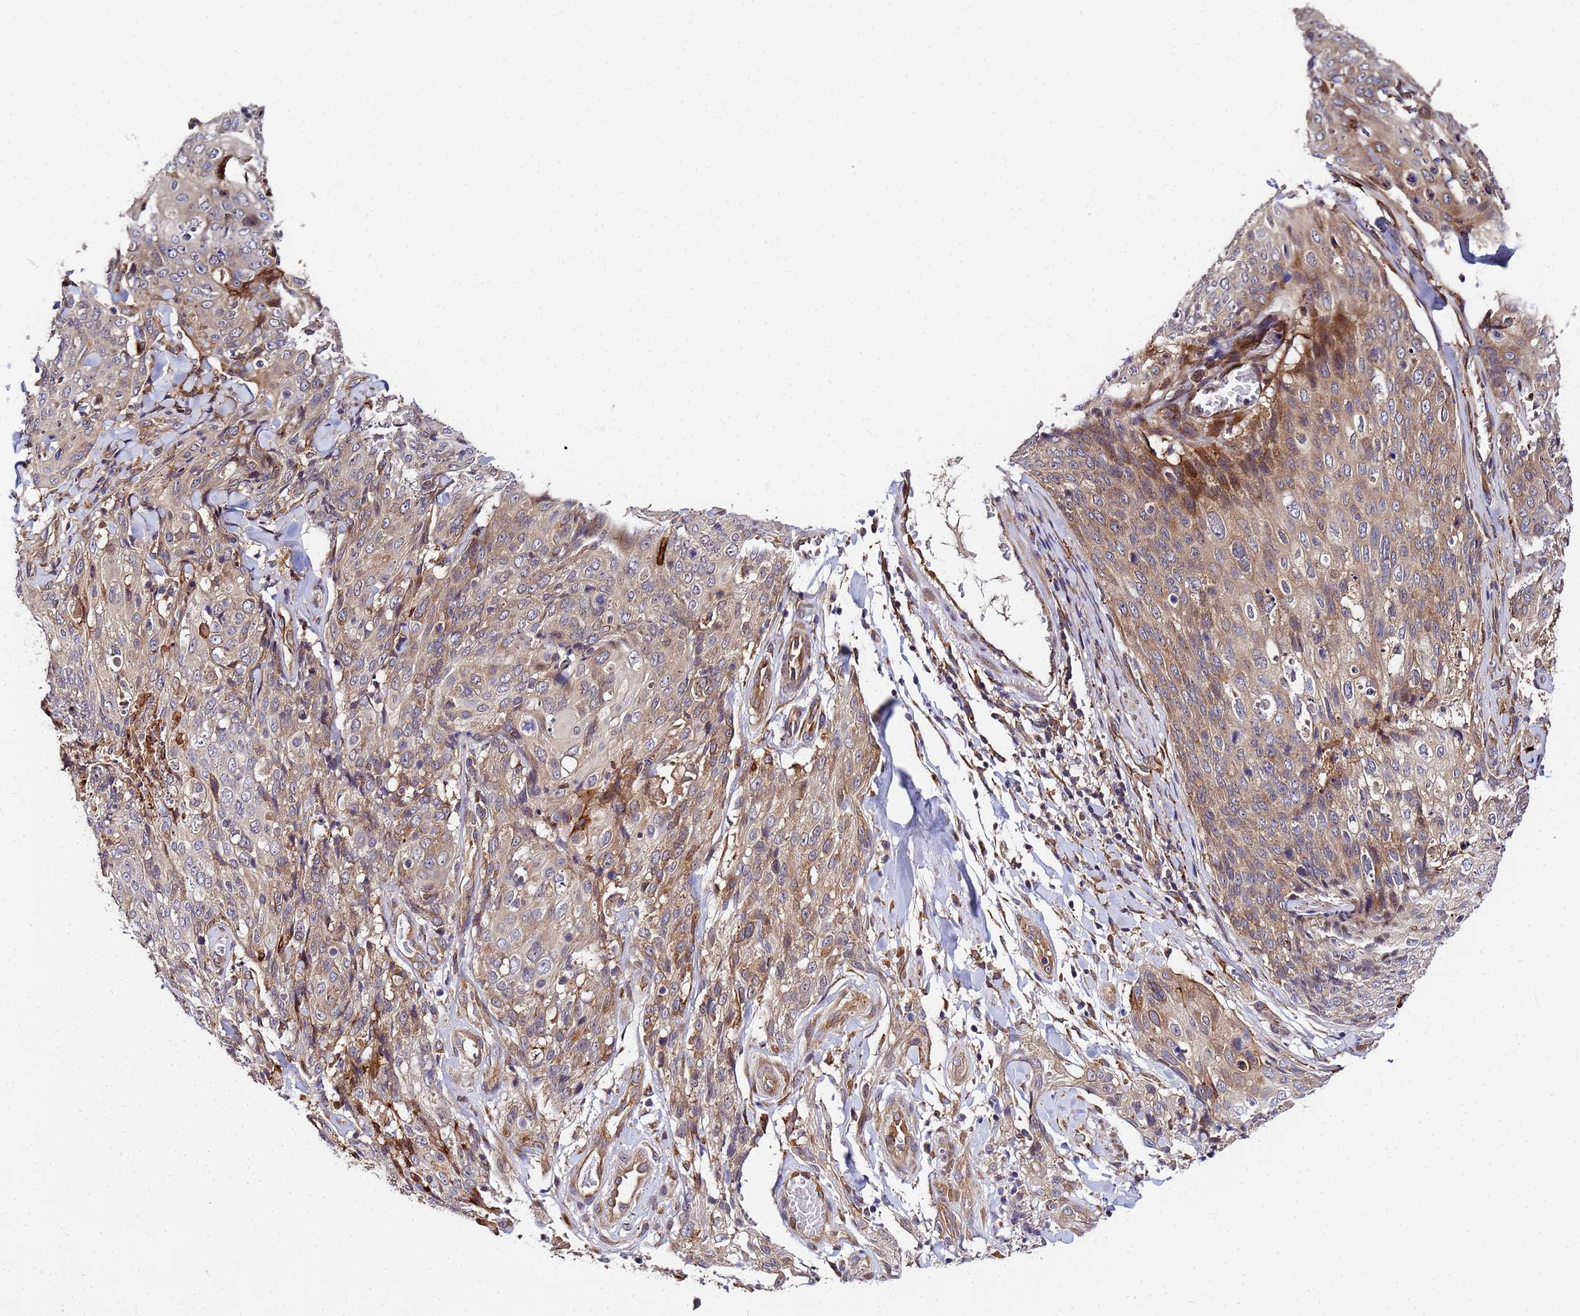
{"staining": {"intensity": "weak", "quantity": ">75%", "location": "cytoplasmic/membranous"}, "tissue": "skin cancer", "cell_type": "Tumor cells", "image_type": "cancer", "snomed": [{"axis": "morphology", "description": "Squamous cell carcinoma, NOS"}, {"axis": "topography", "description": "Skin"}, {"axis": "topography", "description": "Vulva"}], "caption": "Squamous cell carcinoma (skin) stained with a brown dye displays weak cytoplasmic/membranous positive expression in approximately >75% of tumor cells.", "gene": "UNC93B1", "patient": {"sex": "female", "age": 85}}